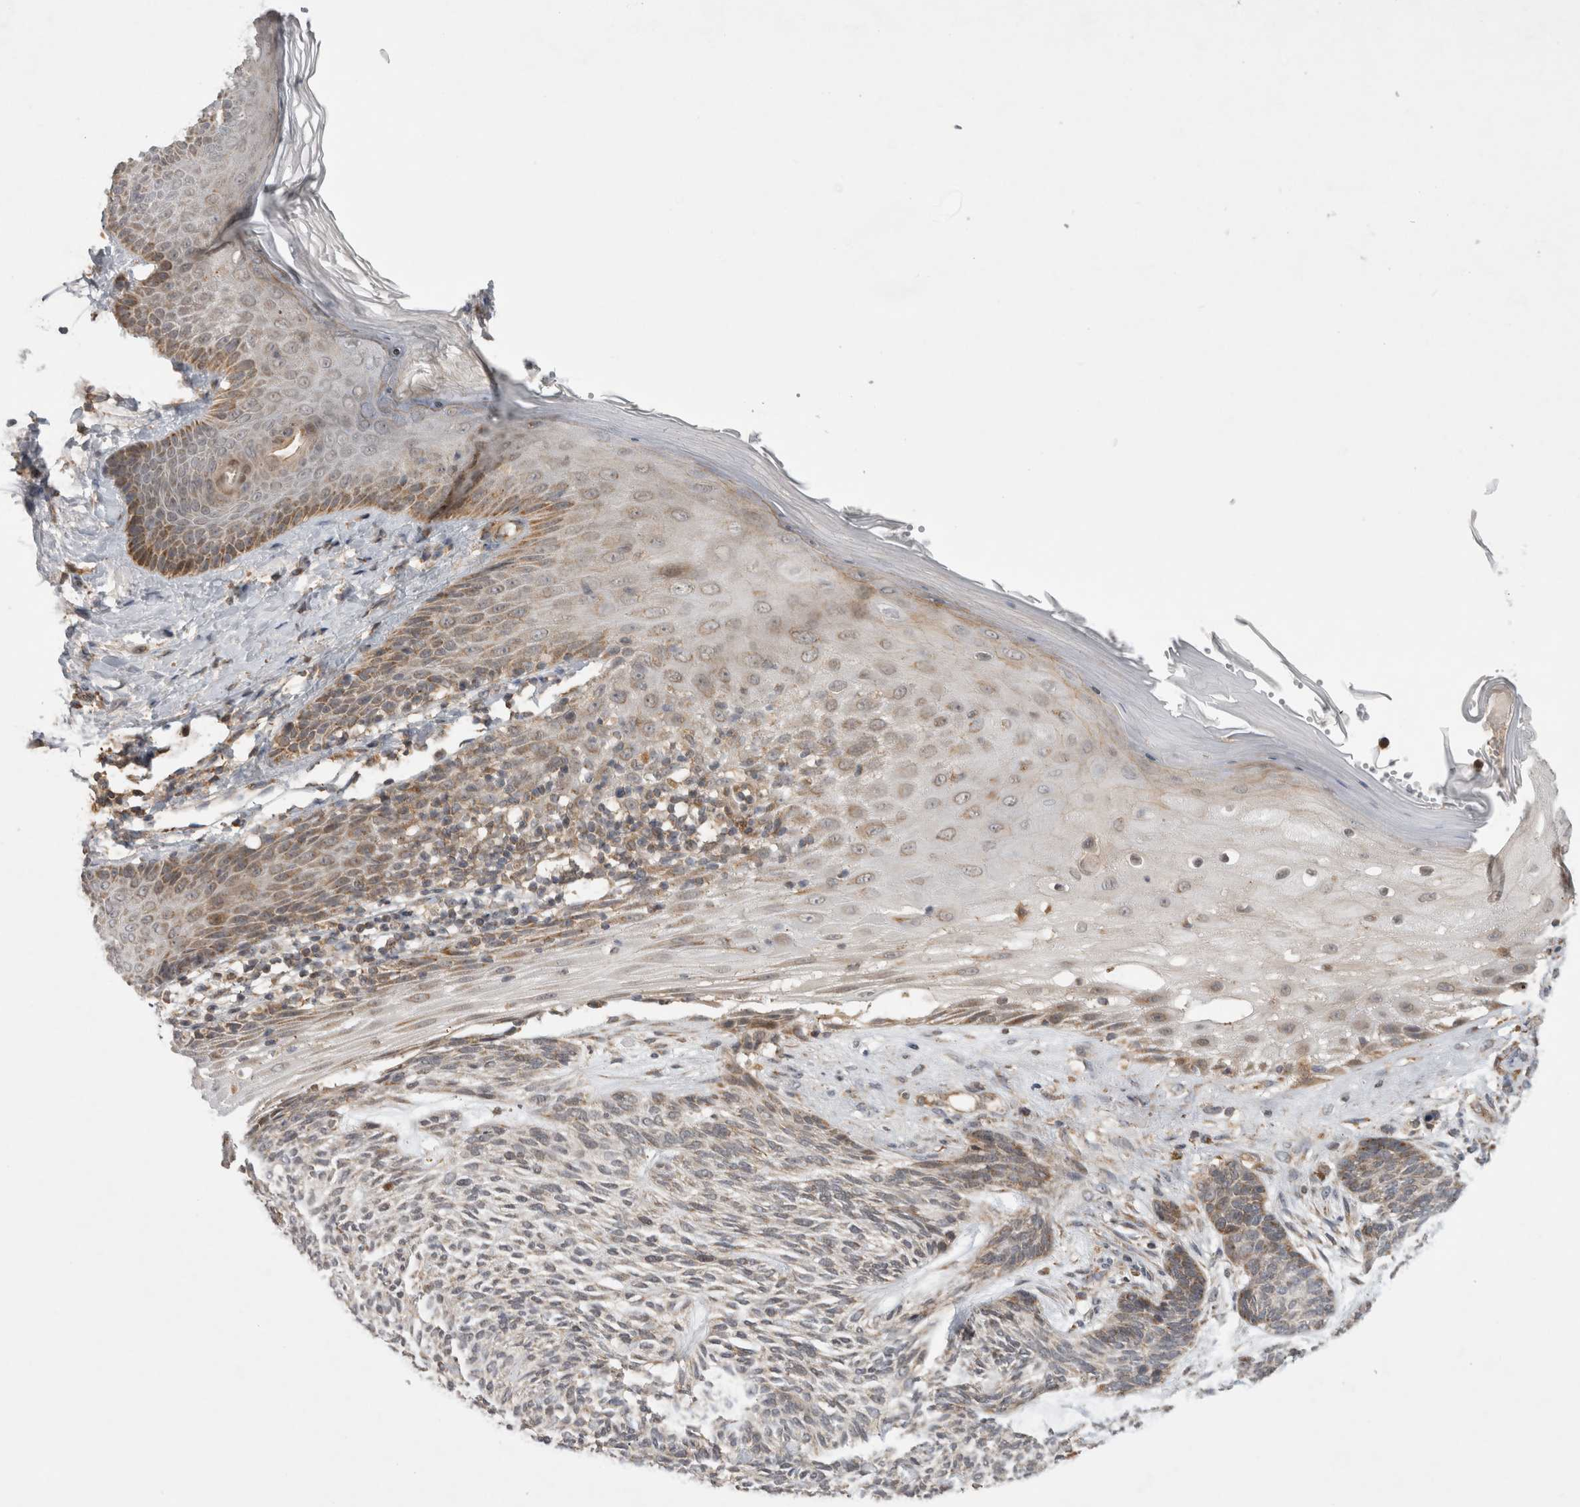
{"staining": {"intensity": "weak", "quantity": "<25%", "location": "cytoplasmic/membranous"}, "tissue": "skin cancer", "cell_type": "Tumor cells", "image_type": "cancer", "snomed": [{"axis": "morphology", "description": "Basal cell carcinoma"}, {"axis": "topography", "description": "Skin"}], "caption": "The immunohistochemistry (IHC) photomicrograph has no significant staining in tumor cells of basal cell carcinoma (skin) tissue.", "gene": "KCNIP1", "patient": {"sex": "male", "age": 55}}